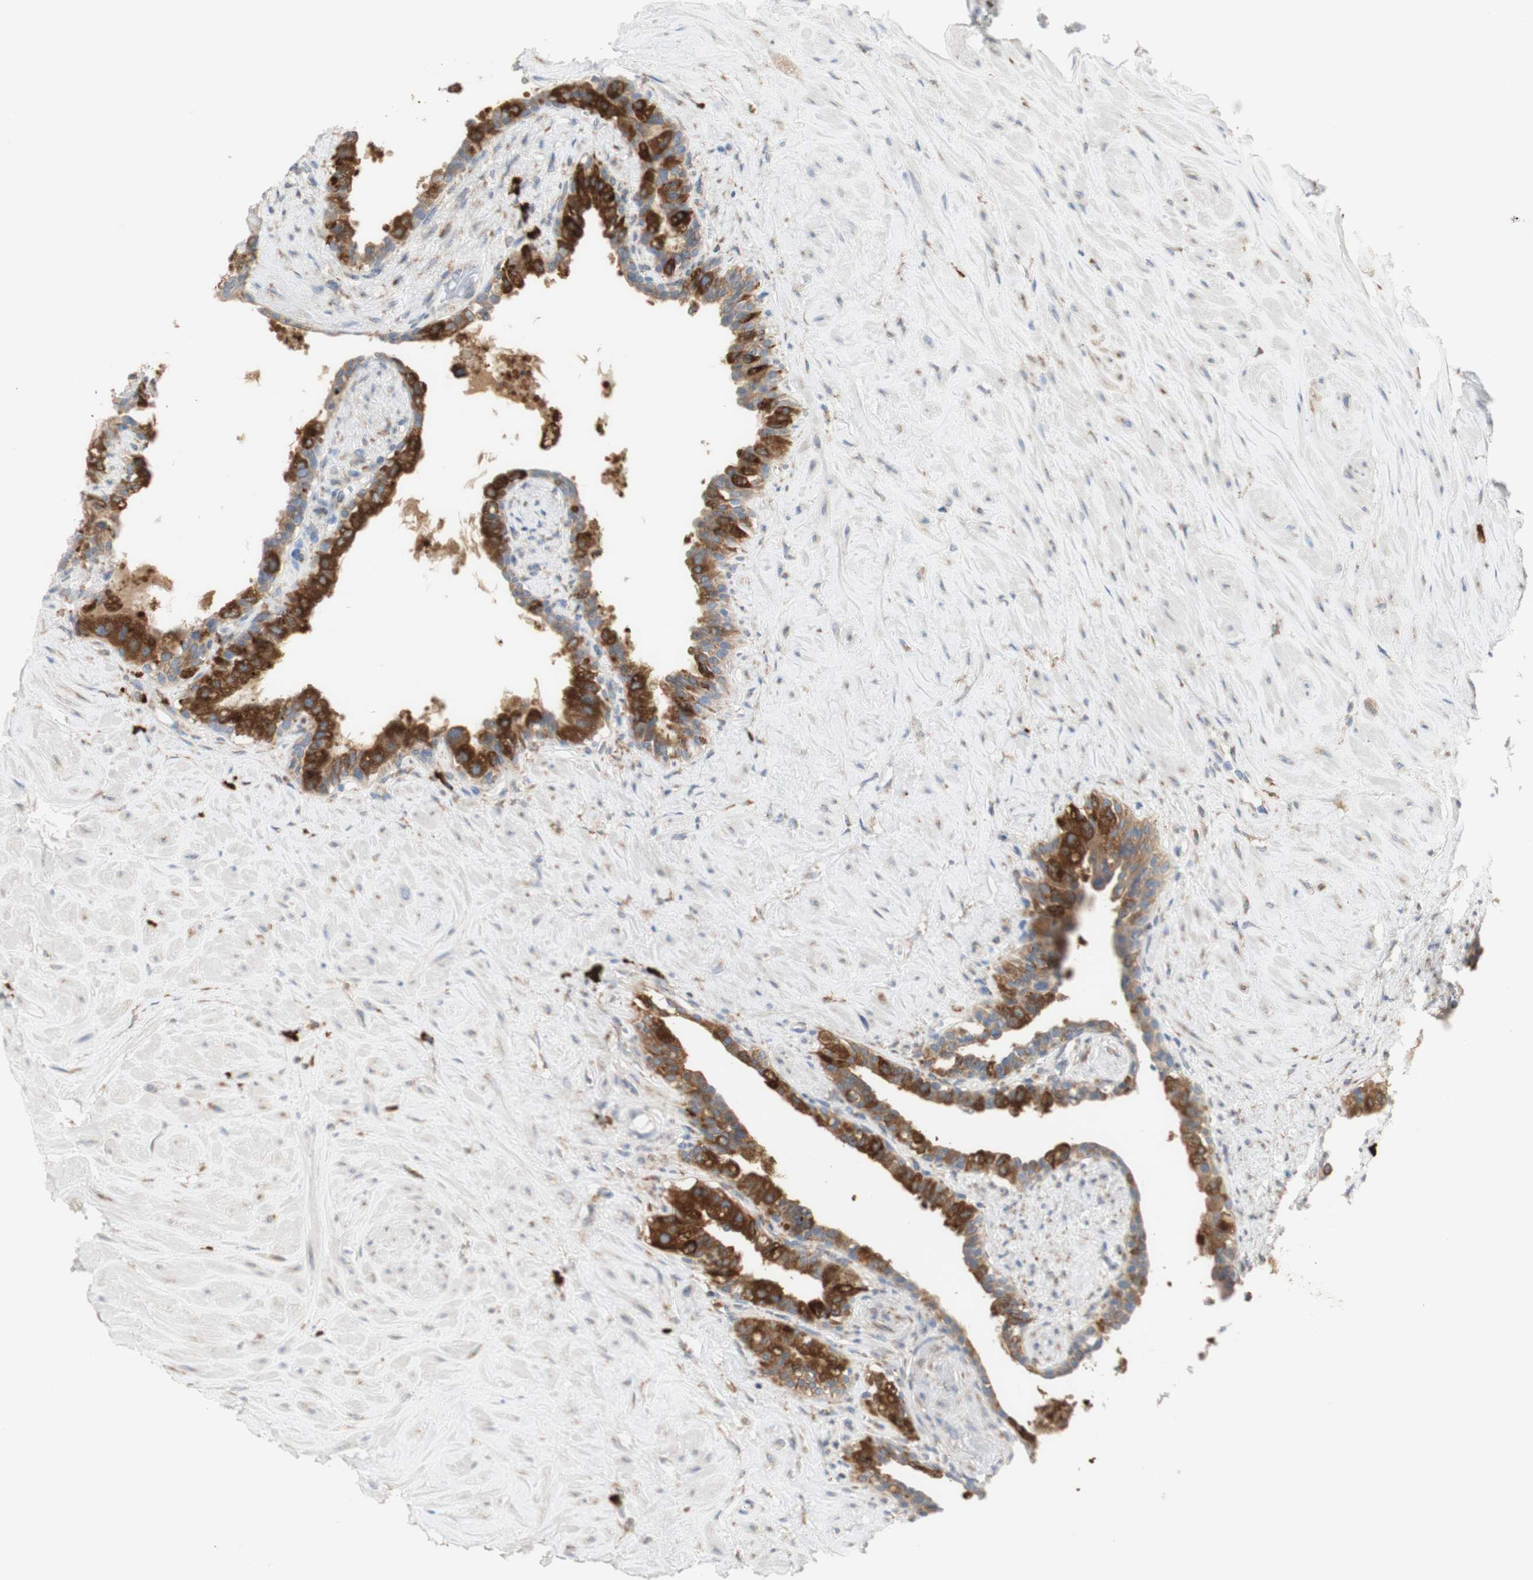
{"staining": {"intensity": "strong", "quantity": ">75%", "location": "cytoplasmic/membranous"}, "tissue": "seminal vesicle", "cell_type": "Glandular cells", "image_type": "normal", "snomed": [{"axis": "morphology", "description": "Normal tissue, NOS"}, {"axis": "topography", "description": "Seminal veicle"}], "caption": "The photomicrograph shows immunohistochemical staining of benign seminal vesicle. There is strong cytoplasmic/membranous positivity is seen in about >75% of glandular cells.", "gene": "MANF", "patient": {"sex": "male", "age": 63}}